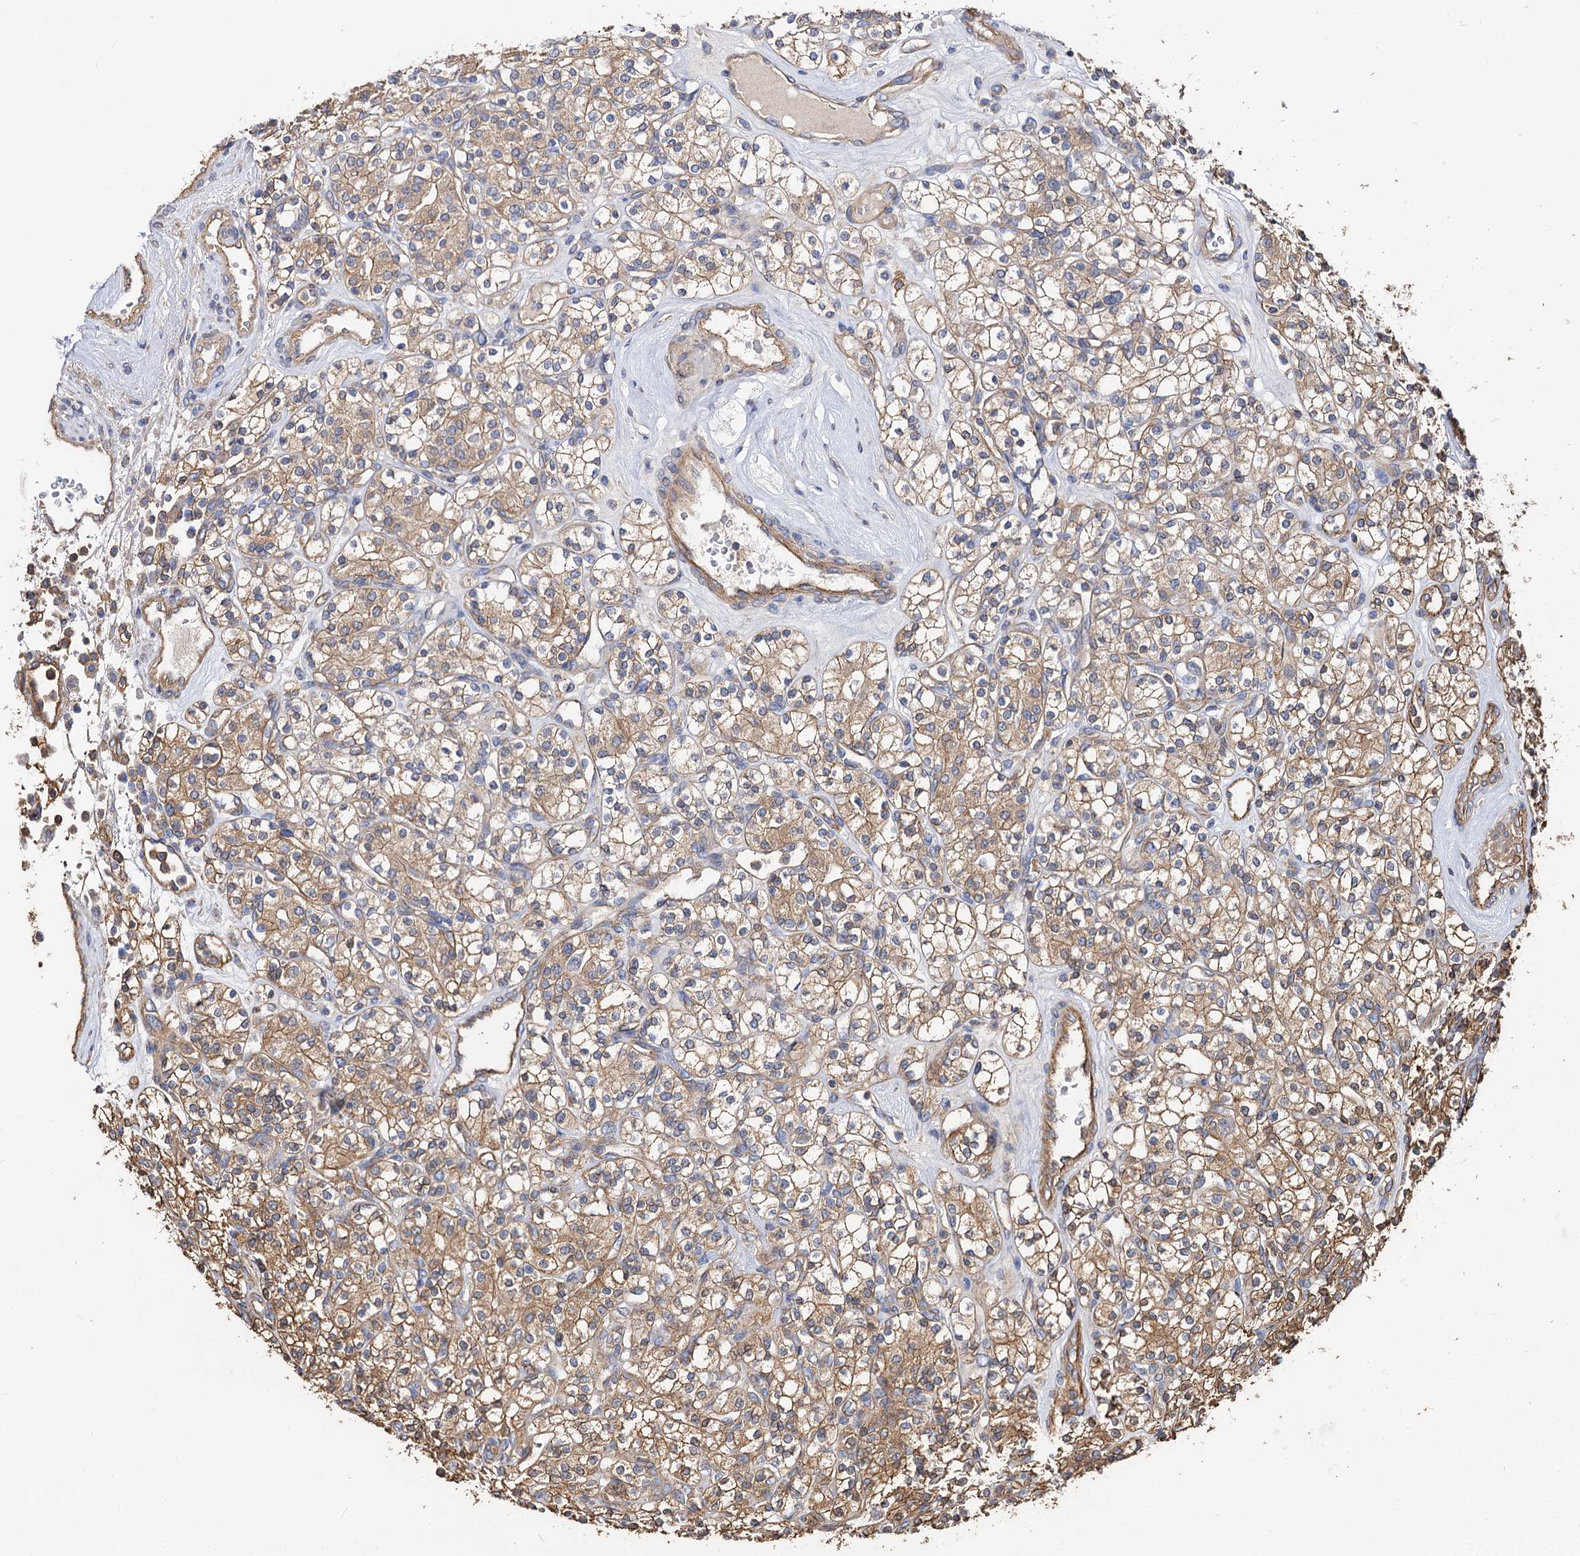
{"staining": {"intensity": "moderate", "quantity": ">75%", "location": "cytoplasmic/membranous"}, "tissue": "renal cancer", "cell_type": "Tumor cells", "image_type": "cancer", "snomed": [{"axis": "morphology", "description": "Adenocarcinoma, NOS"}, {"axis": "topography", "description": "Kidney"}], "caption": "A medium amount of moderate cytoplasmic/membranous expression is appreciated in approximately >75% of tumor cells in renal cancer tissue.", "gene": "IDI1", "patient": {"sex": "male", "age": 77}}